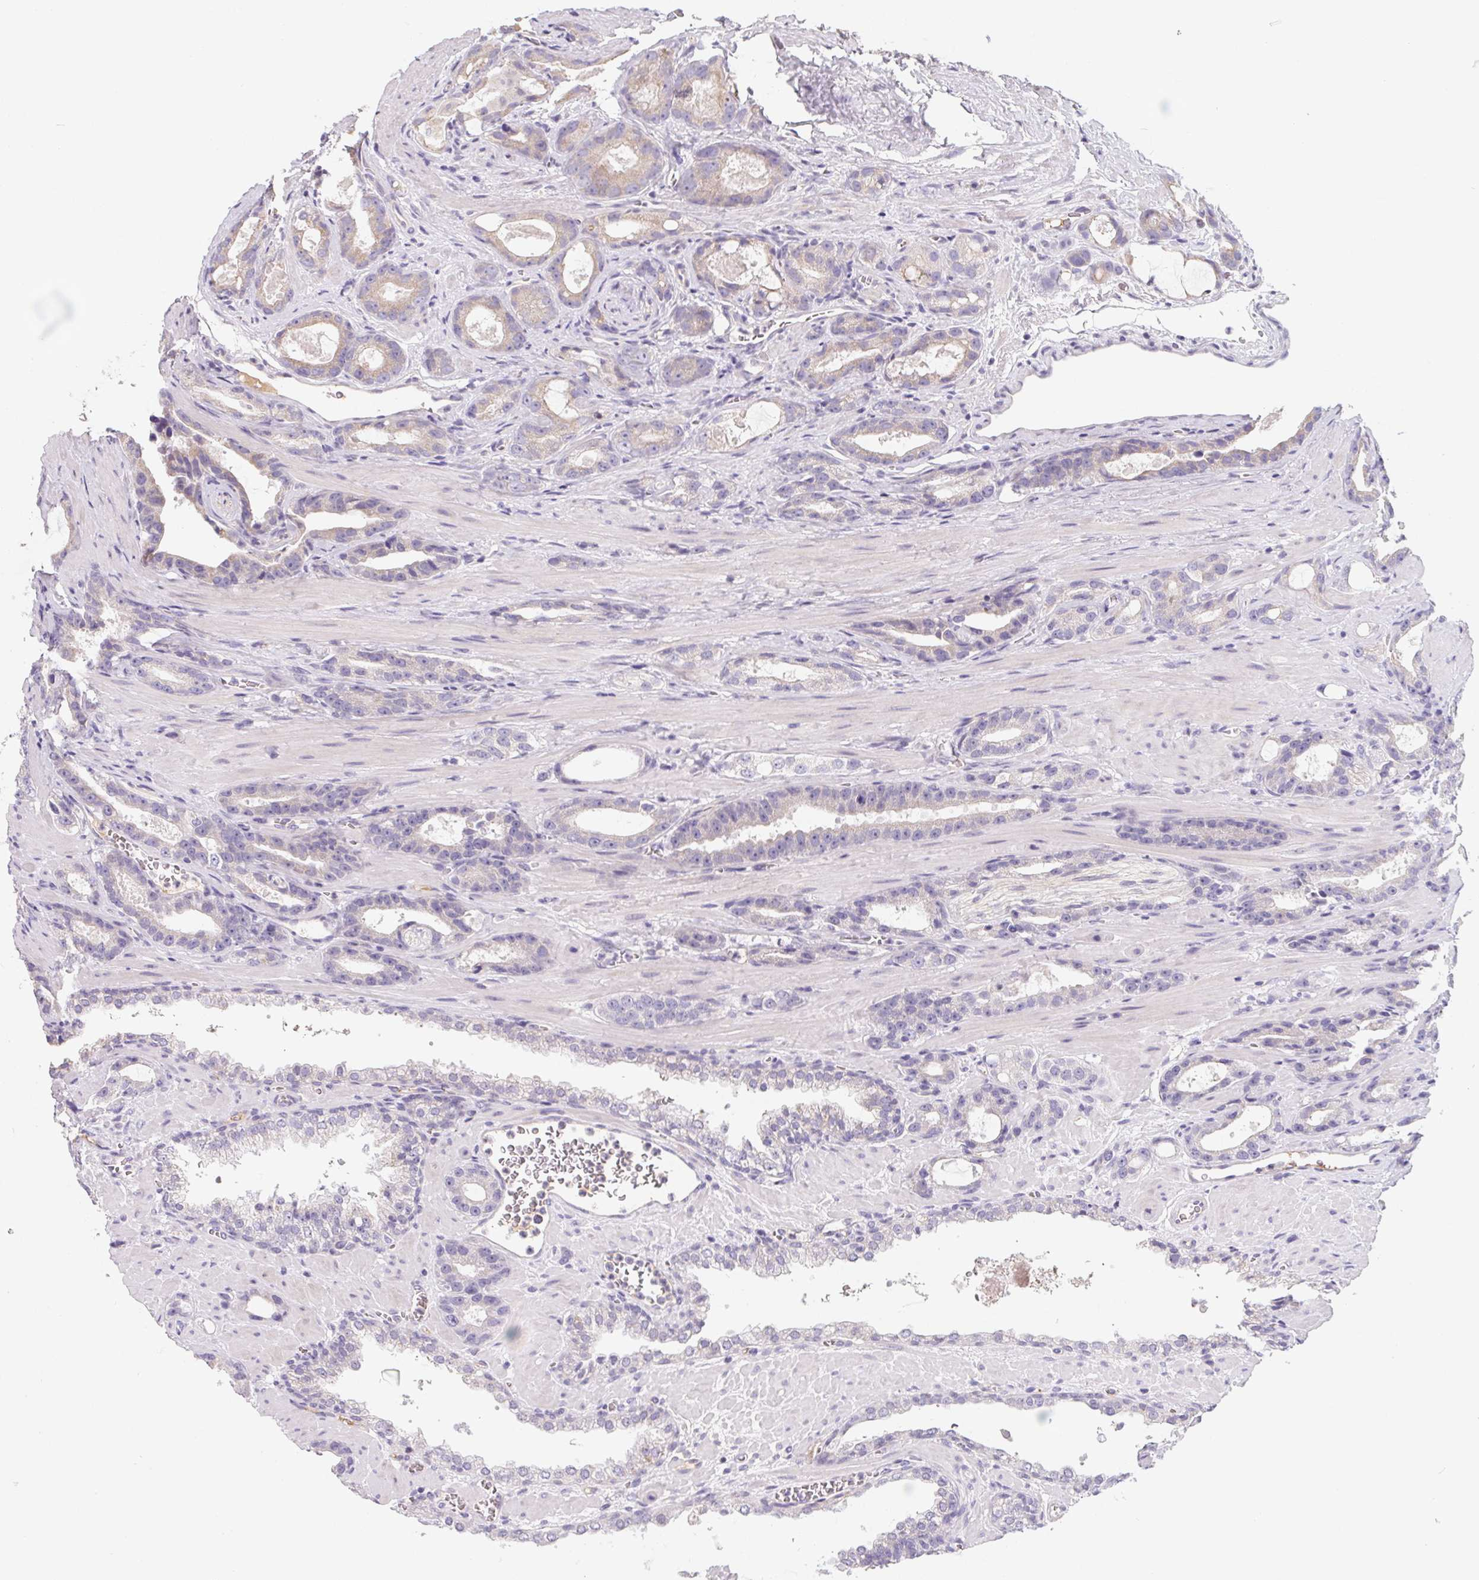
{"staining": {"intensity": "weak", "quantity": "<25%", "location": "cytoplasmic/membranous"}, "tissue": "prostate cancer", "cell_type": "Tumor cells", "image_type": "cancer", "snomed": [{"axis": "morphology", "description": "Adenocarcinoma, High grade"}, {"axis": "topography", "description": "Prostate"}], "caption": "Tumor cells show no significant protein staining in high-grade adenocarcinoma (prostate). Brightfield microscopy of immunohistochemistry (IHC) stained with DAB (3,3'-diaminobenzidine) (brown) and hematoxylin (blue), captured at high magnification.", "gene": "LPA", "patient": {"sex": "male", "age": 65}}